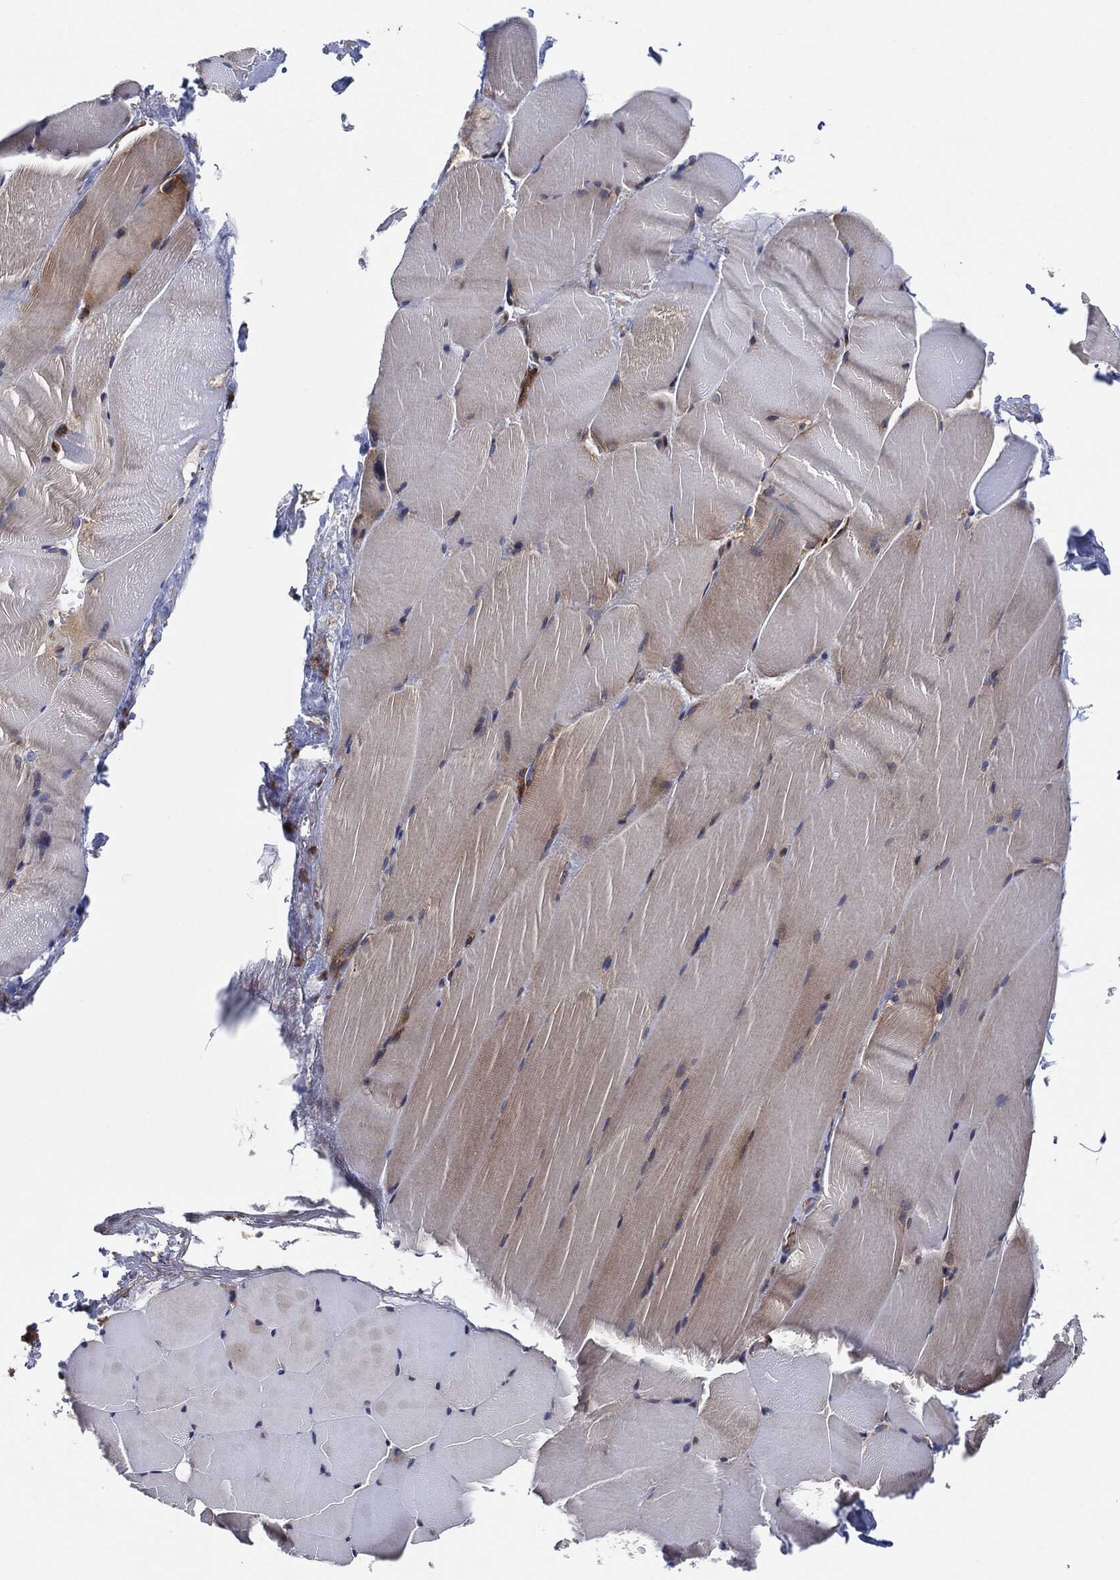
{"staining": {"intensity": "weak", "quantity": "25%-75%", "location": "cytoplasmic/membranous"}, "tissue": "skeletal muscle", "cell_type": "Myocytes", "image_type": "normal", "snomed": [{"axis": "morphology", "description": "Normal tissue, NOS"}, {"axis": "topography", "description": "Skeletal muscle"}], "caption": "Protein analysis of benign skeletal muscle exhibits weak cytoplasmic/membranous staining in approximately 25%-75% of myocytes.", "gene": "EIF2S2", "patient": {"sex": "female", "age": 37}}